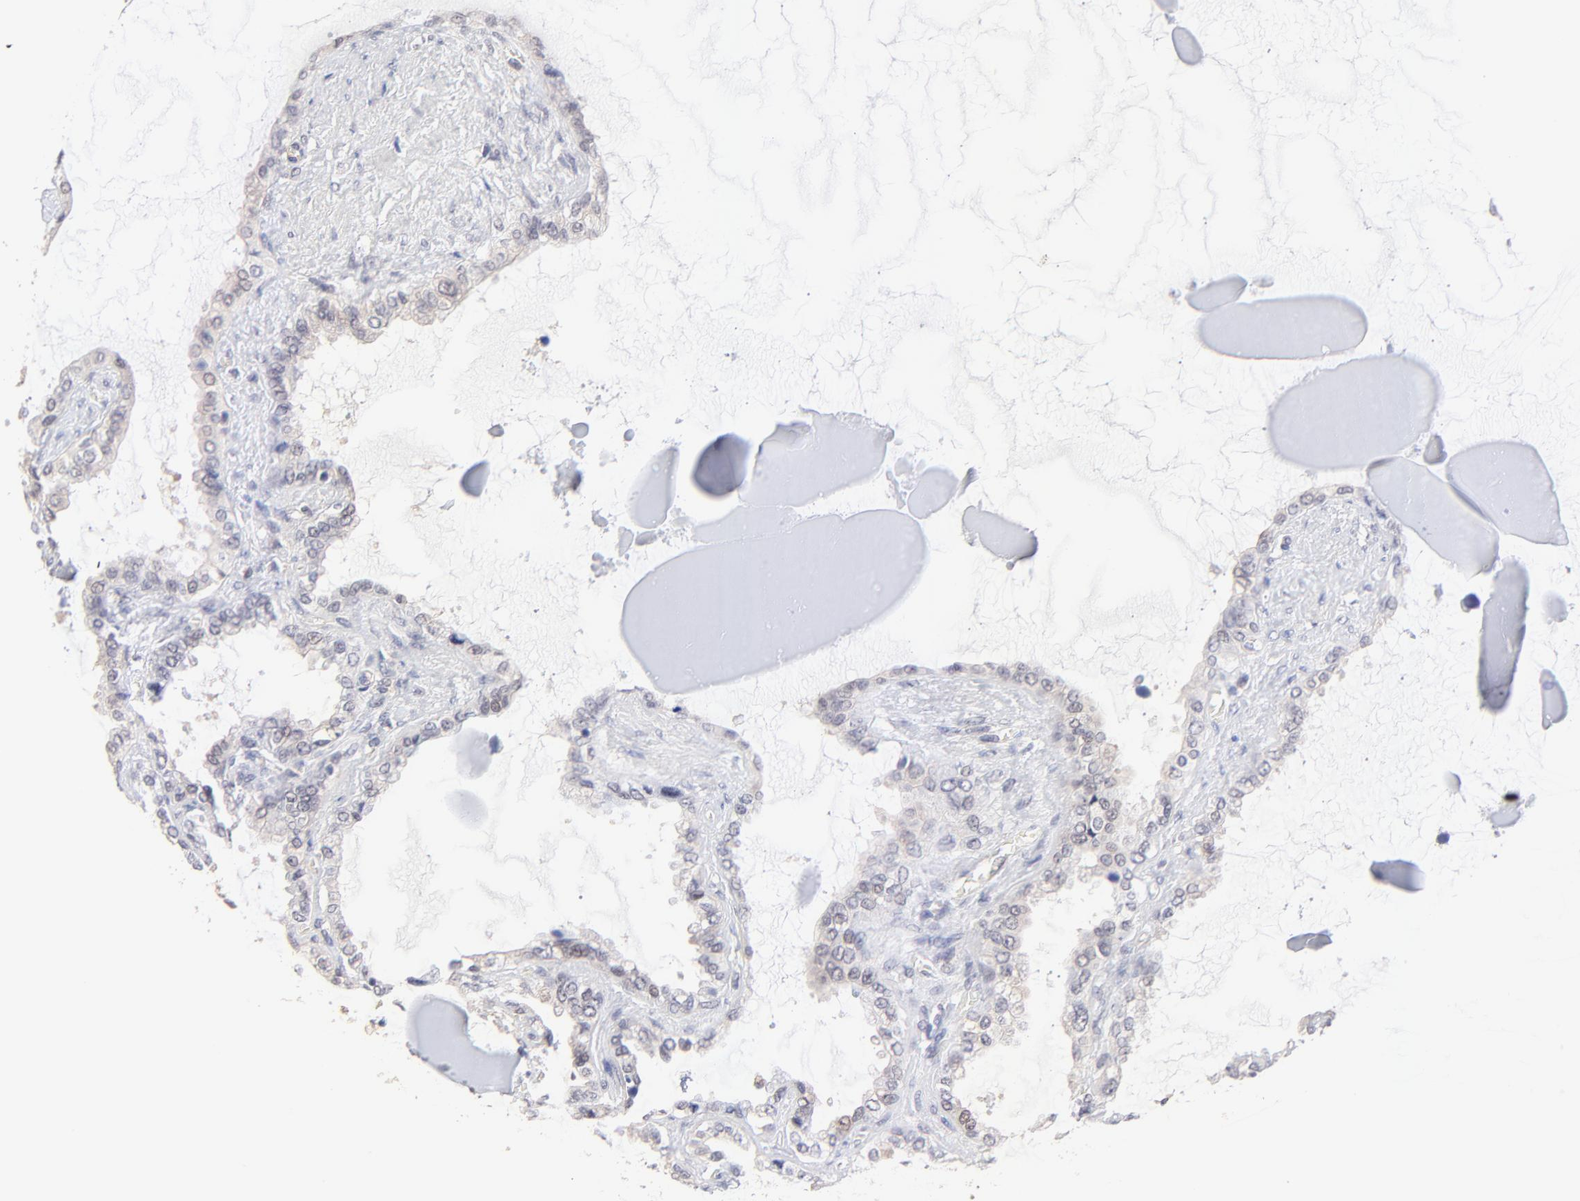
{"staining": {"intensity": "moderate", "quantity": "<25%", "location": "cytoplasmic/membranous"}, "tissue": "seminal vesicle", "cell_type": "Glandular cells", "image_type": "normal", "snomed": [{"axis": "morphology", "description": "Normal tissue, NOS"}, {"axis": "morphology", "description": "Inflammation, NOS"}, {"axis": "topography", "description": "Urinary bladder"}, {"axis": "topography", "description": "Prostate"}, {"axis": "topography", "description": "Seminal veicle"}], "caption": "Moderate cytoplasmic/membranous protein expression is present in about <25% of glandular cells in seminal vesicle. The protein of interest is stained brown, and the nuclei are stained in blue (DAB (3,3'-diaminobenzidine) IHC with brightfield microscopy, high magnification).", "gene": "ZNF747", "patient": {"sex": "male", "age": 82}}